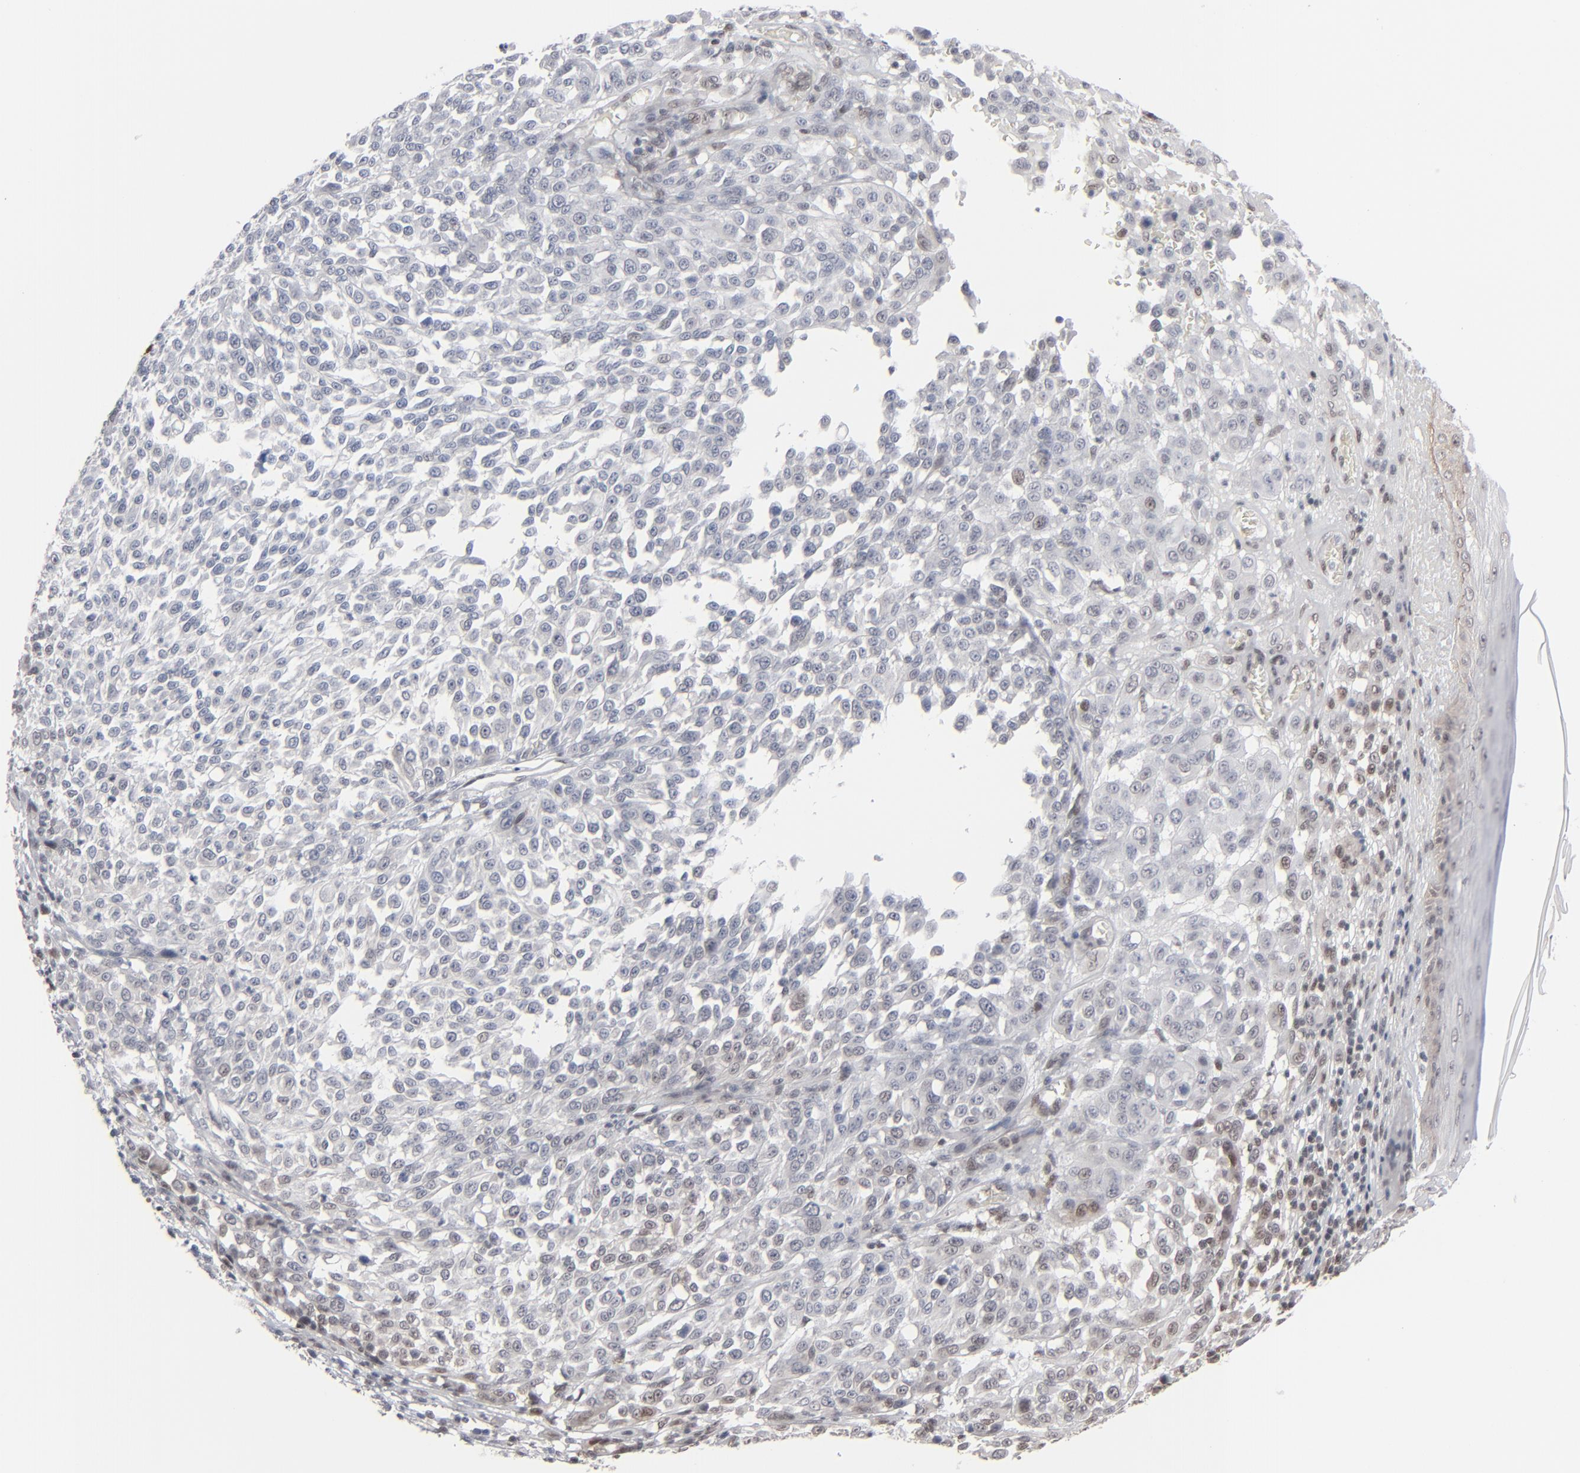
{"staining": {"intensity": "weak", "quantity": "<25%", "location": "nuclear"}, "tissue": "melanoma", "cell_type": "Tumor cells", "image_type": "cancer", "snomed": [{"axis": "morphology", "description": "Malignant melanoma, NOS"}, {"axis": "topography", "description": "Skin"}], "caption": "Tumor cells are negative for protein expression in human melanoma.", "gene": "IRF9", "patient": {"sex": "female", "age": 49}}